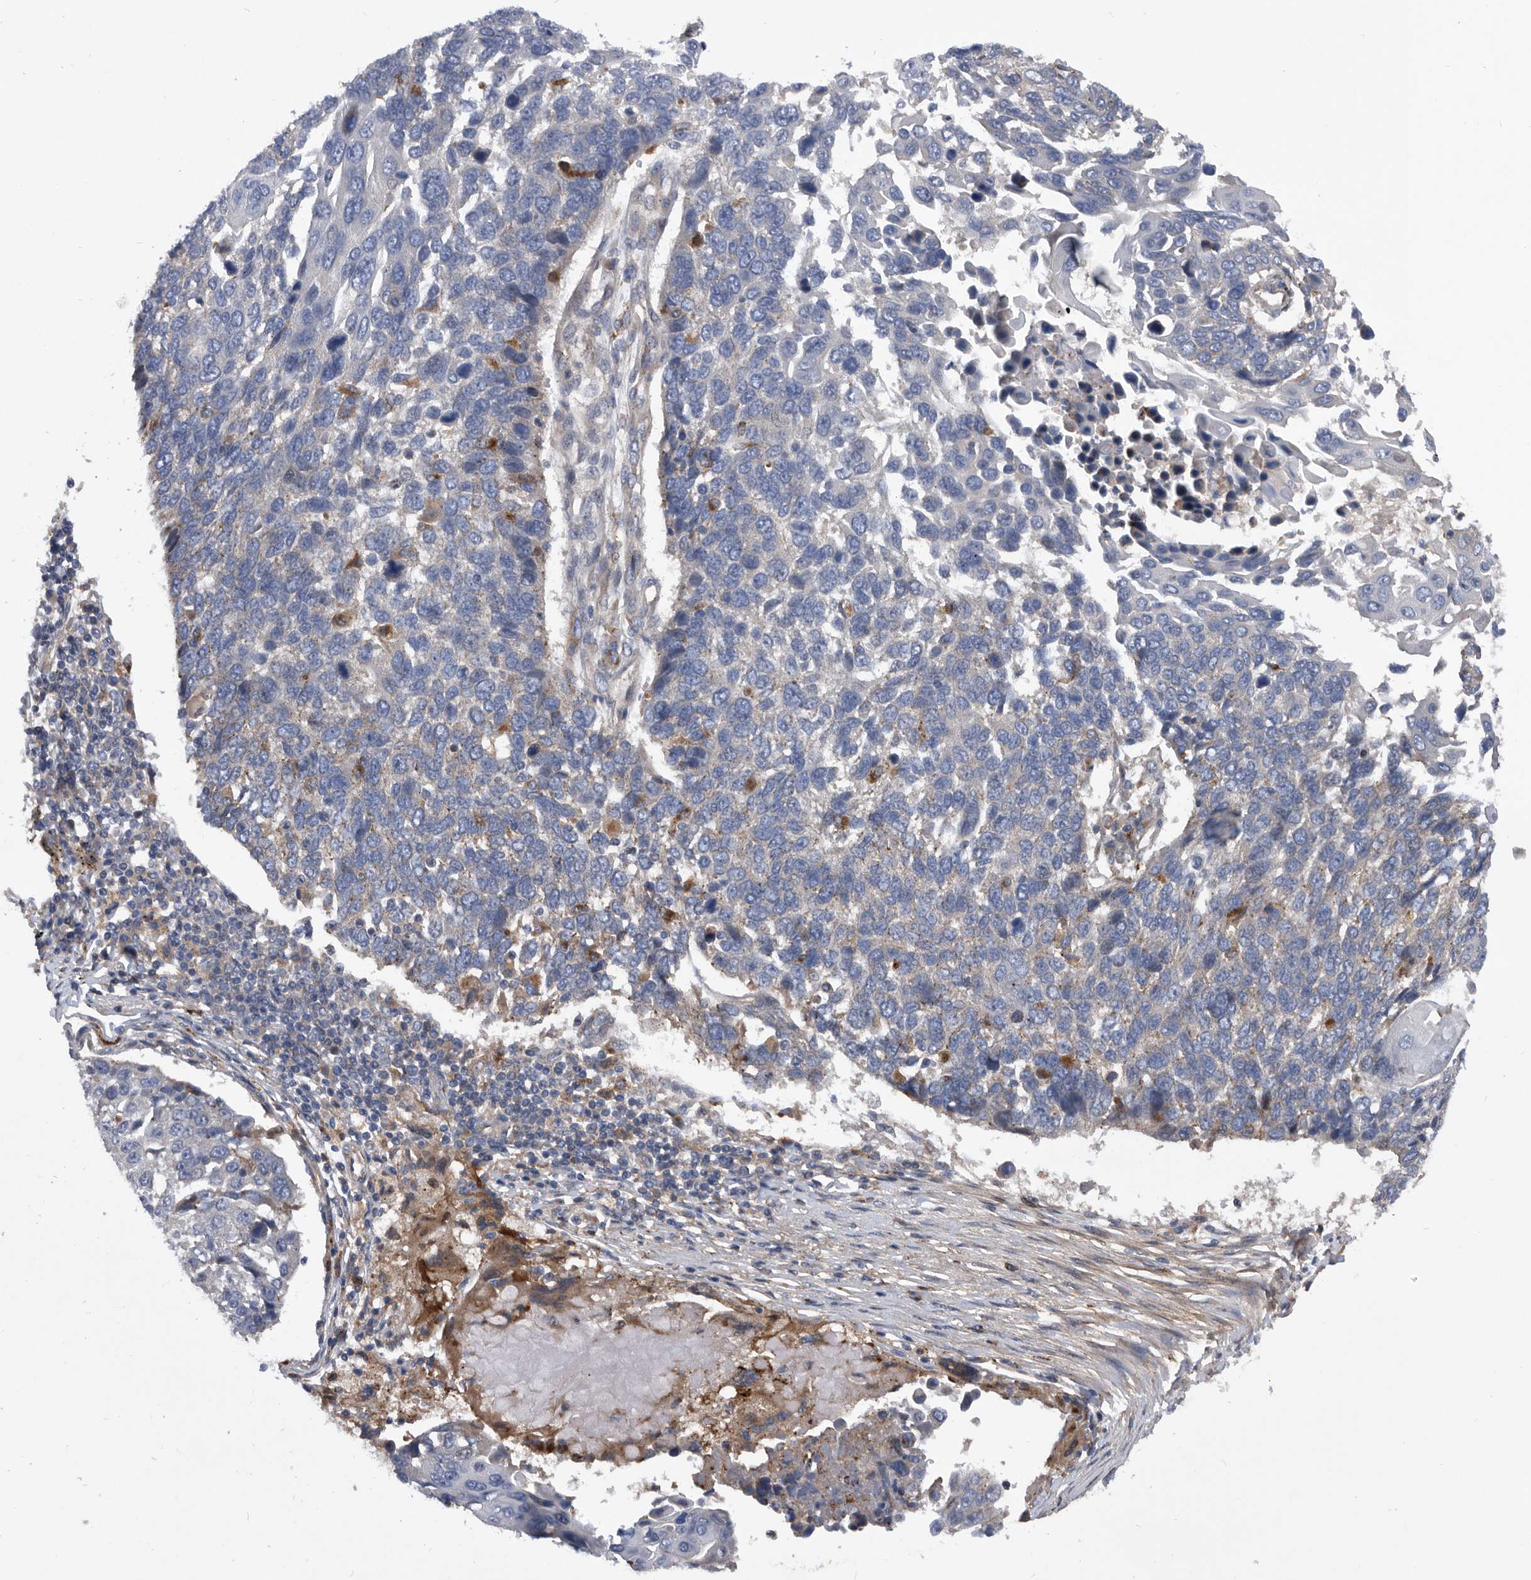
{"staining": {"intensity": "negative", "quantity": "none", "location": "none"}, "tissue": "lung cancer", "cell_type": "Tumor cells", "image_type": "cancer", "snomed": [{"axis": "morphology", "description": "Squamous cell carcinoma, NOS"}, {"axis": "topography", "description": "Lung"}], "caption": "Immunohistochemistry of human lung cancer (squamous cell carcinoma) reveals no expression in tumor cells.", "gene": "BAIAP3", "patient": {"sex": "male", "age": 66}}